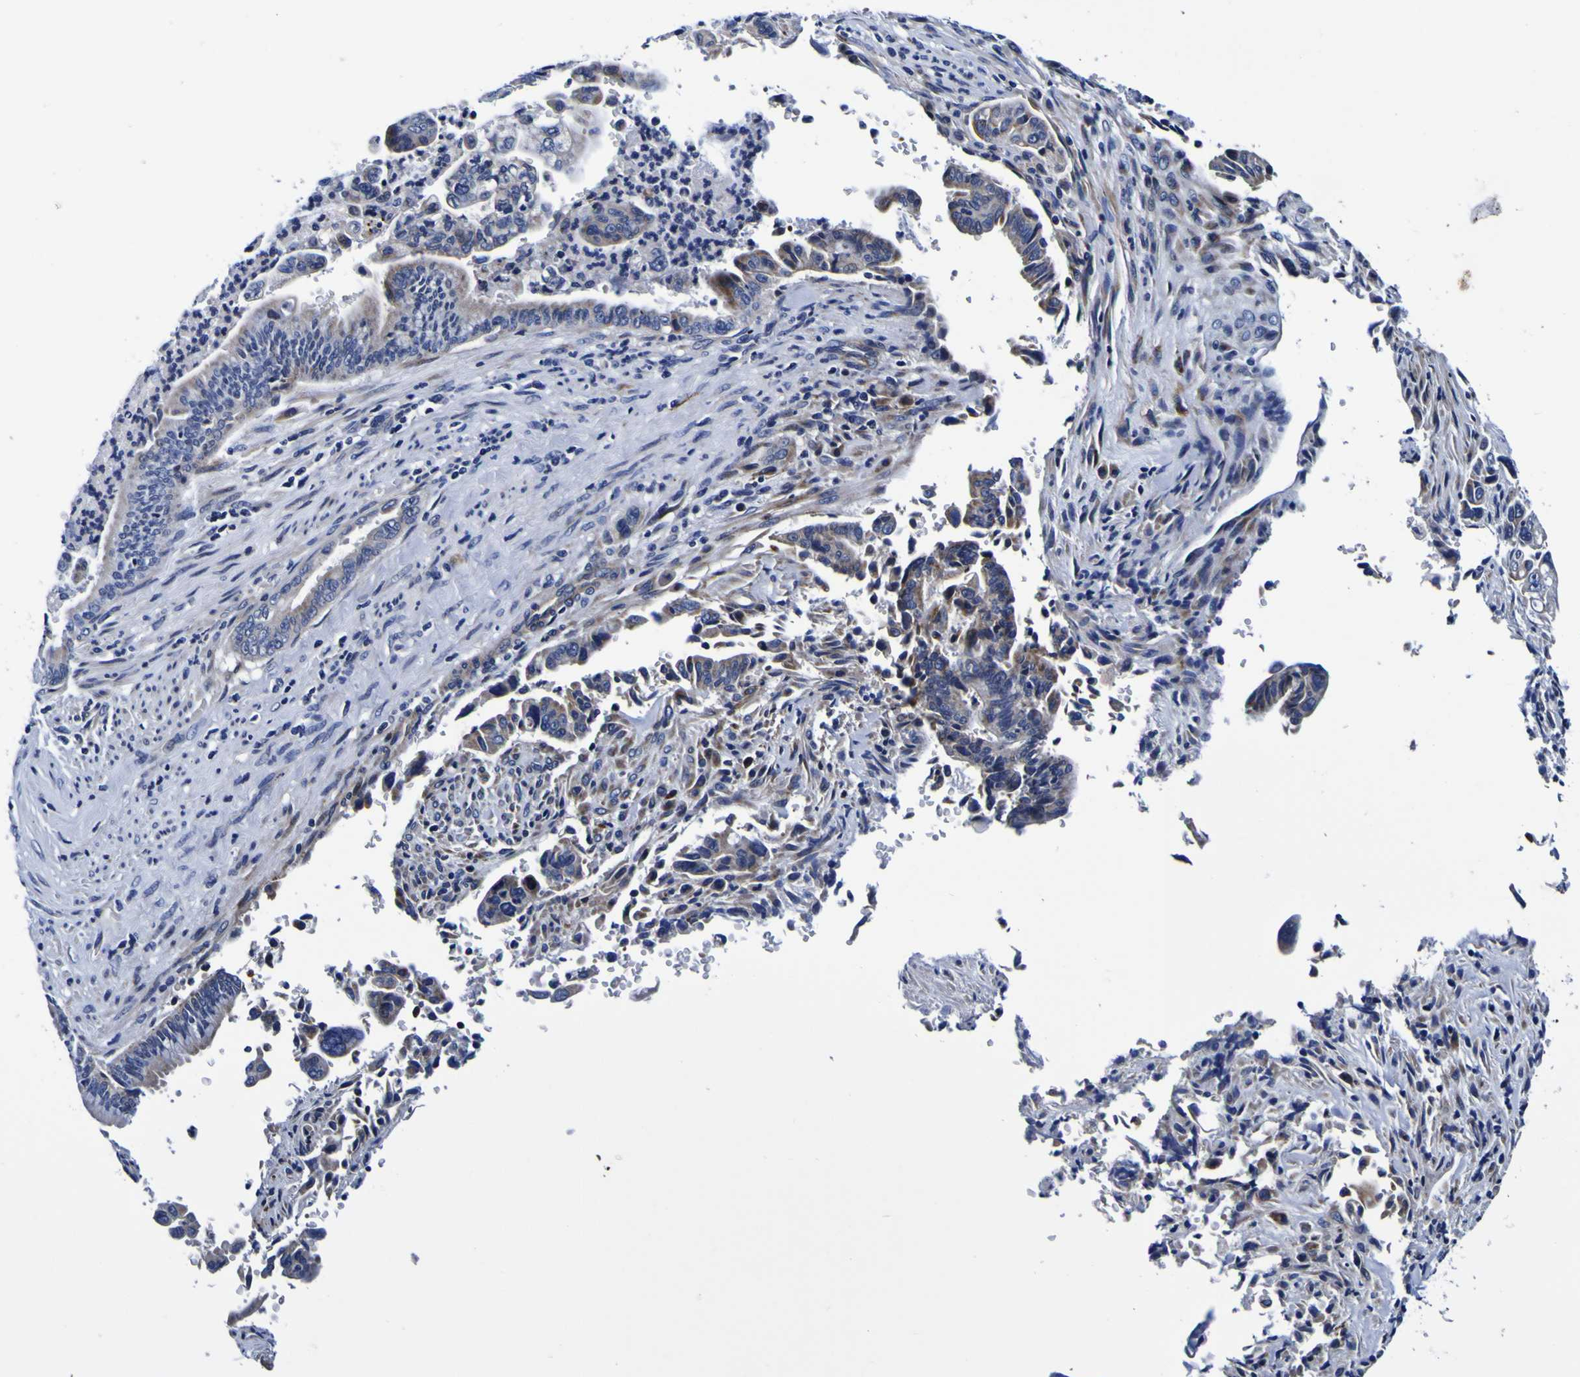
{"staining": {"intensity": "moderate", "quantity": ">75%", "location": "cytoplasmic/membranous"}, "tissue": "pancreatic cancer", "cell_type": "Tumor cells", "image_type": "cancer", "snomed": [{"axis": "morphology", "description": "Adenocarcinoma, NOS"}, {"axis": "topography", "description": "Pancreas"}], "caption": "This micrograph reveals pancreatic cancer stained with immunohistochemistry to label a protein in brown. The cytoplasmic/membranous of tumor cells show moderate positivity for the protein. Nuclei are counter-stained blue.", "gene": "PDLIM4", "patient": {"sex": "male", "age": 70}}